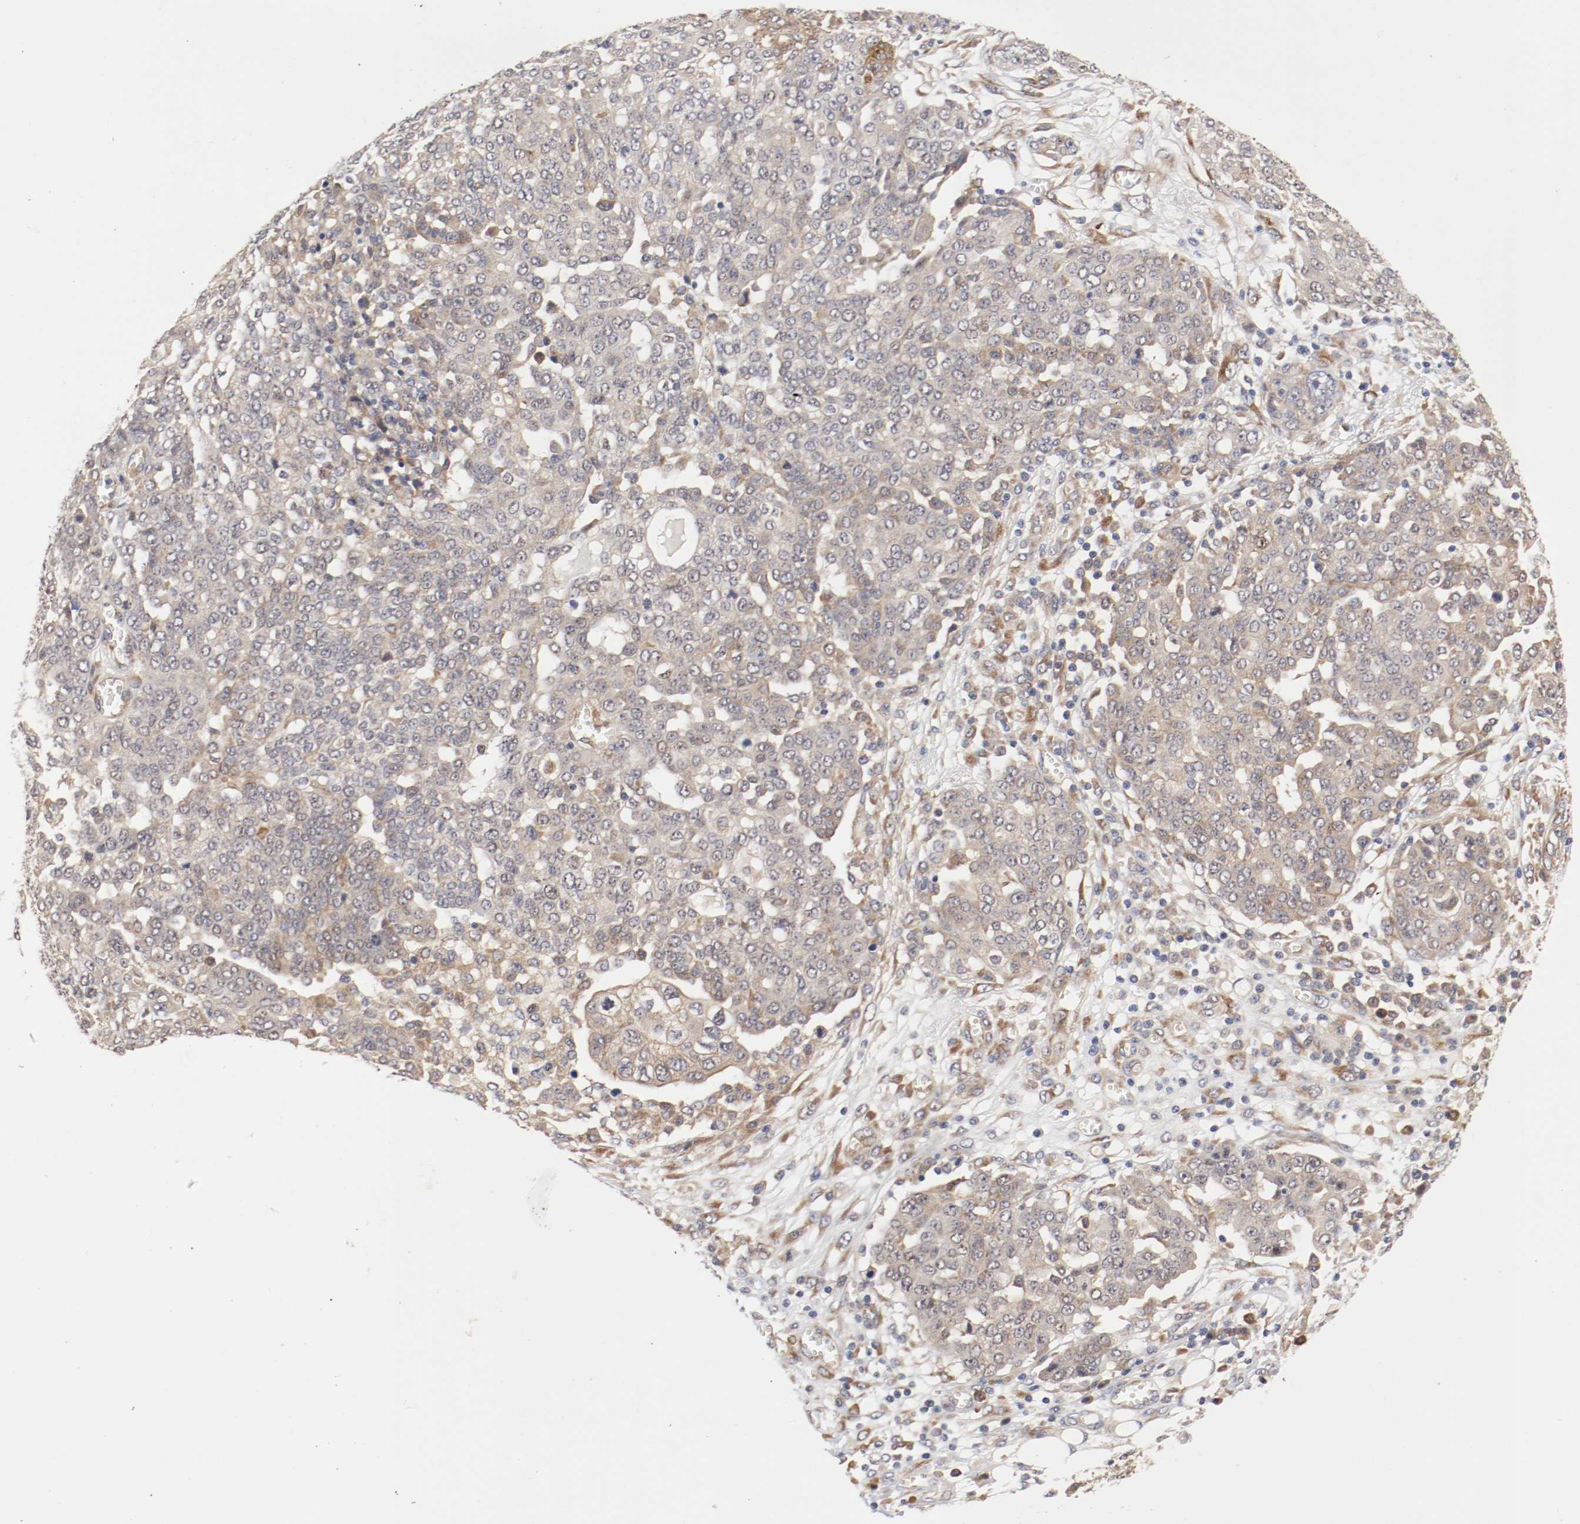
{"staining": {"intensity": "weak", "quantity": "25%-75%", "location": "cytoplasmic/membranous"}, "tissue": "ovarian cancer", "cell_type": "Tumor cells", "image_type": "cancer", "snomed": [{"axis": "morphology", "description": "Cystadenocarcinoma, serous, NOS"}, {"axis": "topography", "description": "Soft tissue"}, {"axis": "topography", "description": "Ovary"}], "caption": "Ovarian serous cystadenocarcinoma stained with a brown dye exhibits weak cytoplasmic/membranous positive positivity in about 25%-75% of tumor cells.", "gene": "FKBP3", "patient": {"sex": "female", "age": 57}}